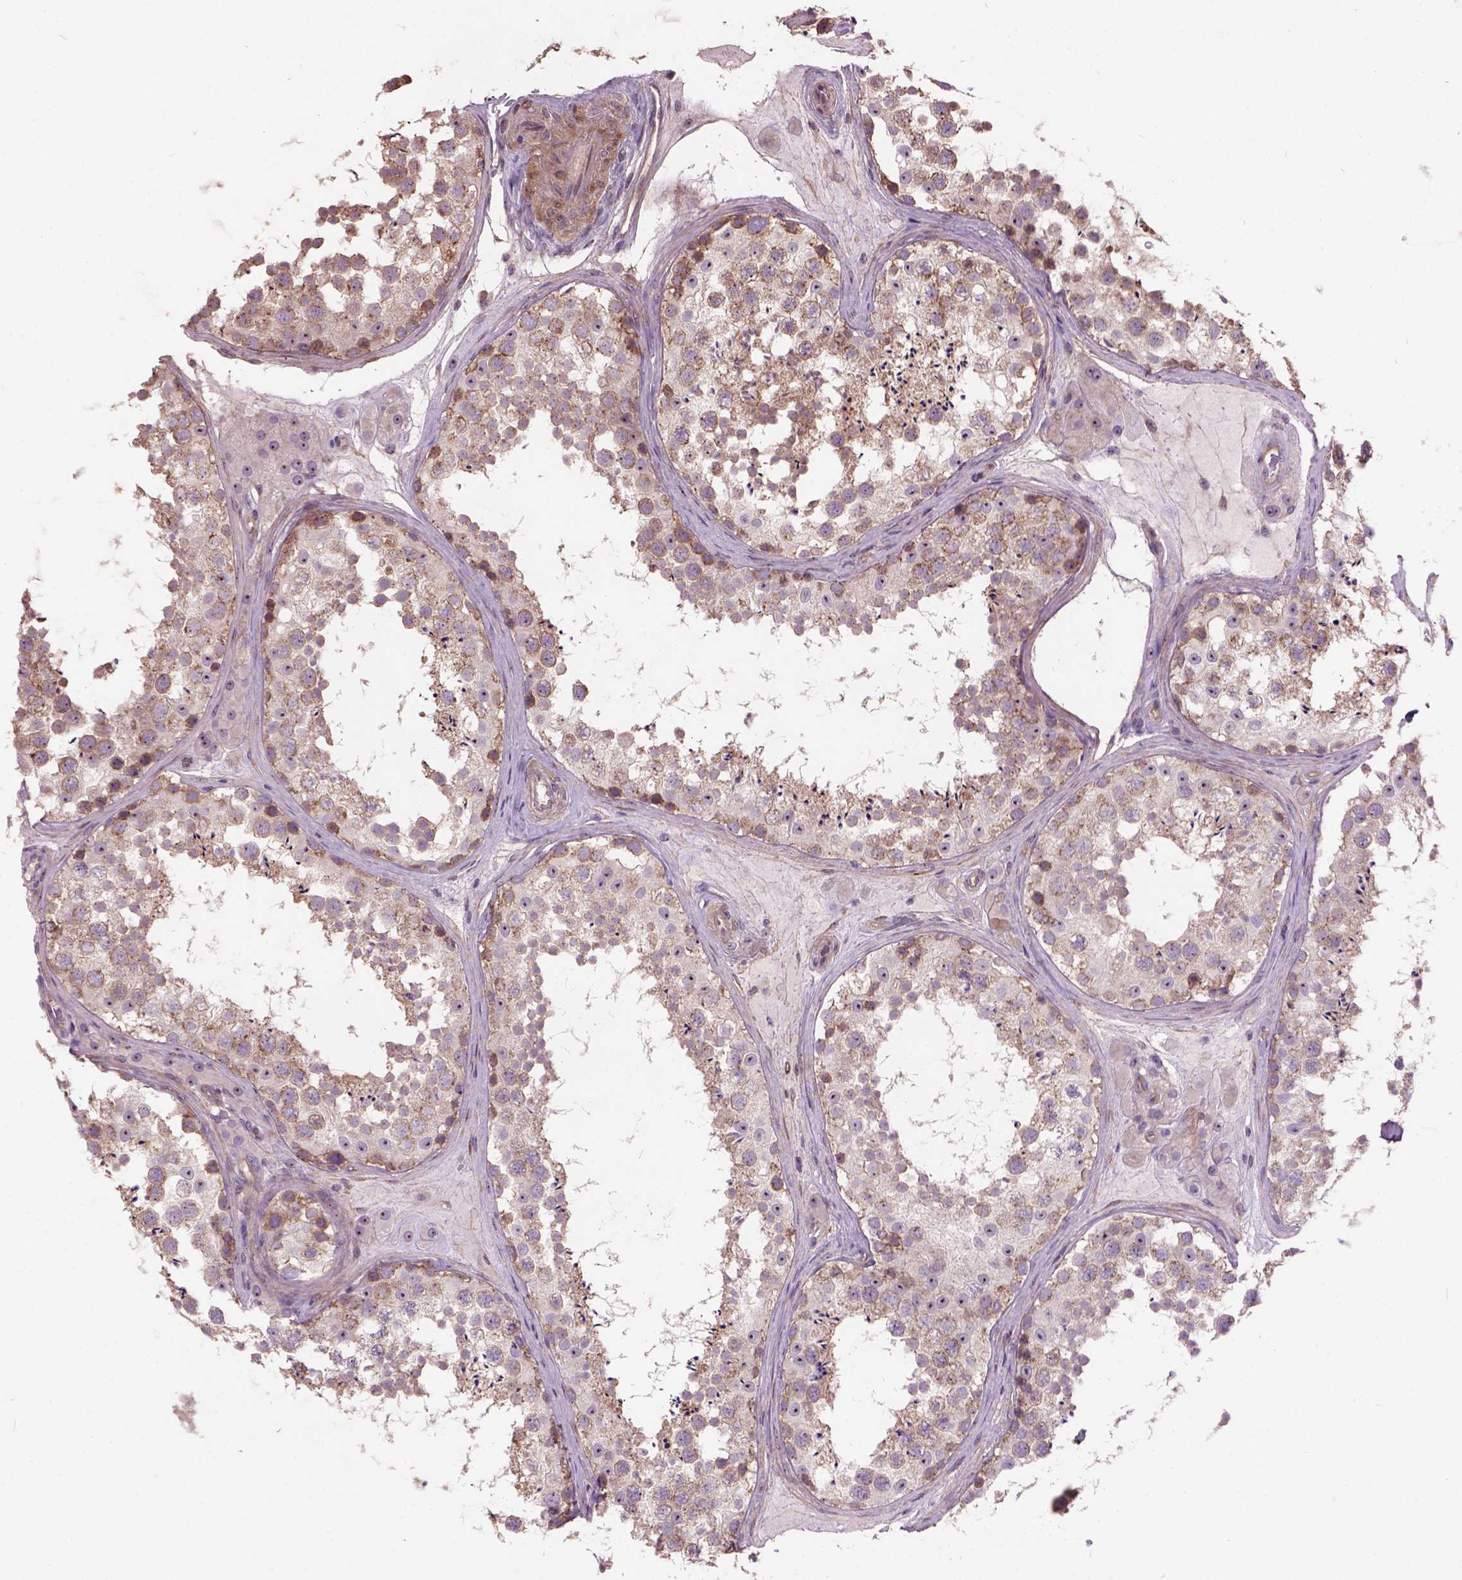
{"staining": {"intensity": "moderate", "quantity": ">75%", "location": "cytoplasmic/membranous"}, "tissue": "testis", "cell_type": "Cells in seminiferous ducts", "image_type": "normal", "snomed": [{"axis": "morphology", "description": "Normal tissue, NOS"}, {"axis": "topography", "description": "Testis"}], "caption": "Immunohistochemistry (IHC) image of benign testis stained for a protein (brown), which demonstrates medium levels of moderate cytoplasmic/membranous positivity in approximately >75% of cells in seminiferous ducts.", "gene": "MAPT", "patient": {"sex": "male", "age": 41}}